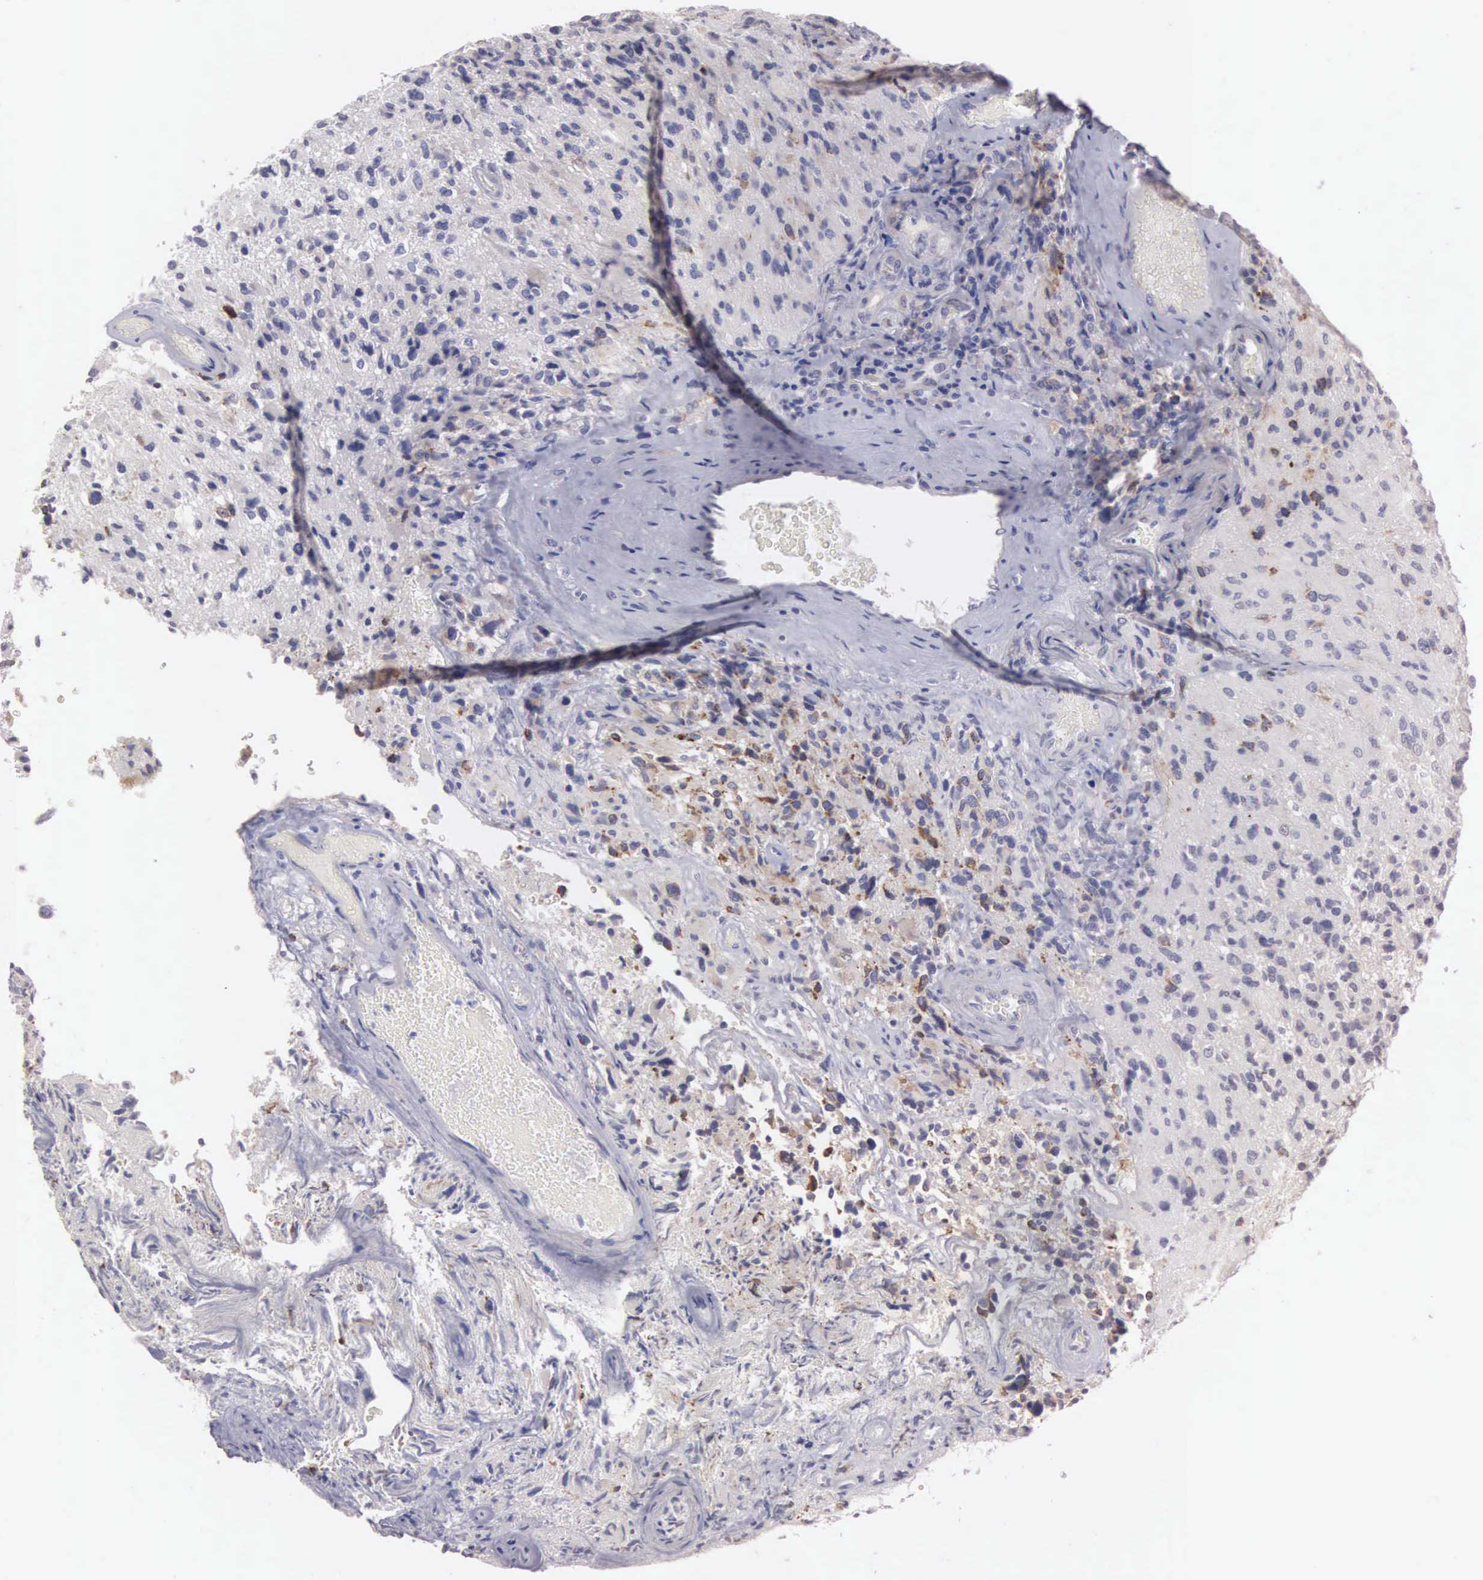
{"staining": {"intensity": "weak", "quantity": "25%-75%", "location": "cytoplasmic/membranous"}, "tissue": "glioma", "cell_type": "Tumor cells", "image_type": "cancer", "snomed": [{"axis": "morphology", "description": "Glioma, malignant, High grade"}, {"axis": "topography", "description": "Brain"}], "caption": "Malignant glioma (high-grade) tissue reveals weak cytoplasmic/membranous staining in approximately 25%-75% of tumor cells The protein is stained brown, and the nuclei are stained in blue (DAB IHC with brightfield microscopy, high magnification).", "gene": "CEP170B", "patient": {"sex": "male", "age": 69}}